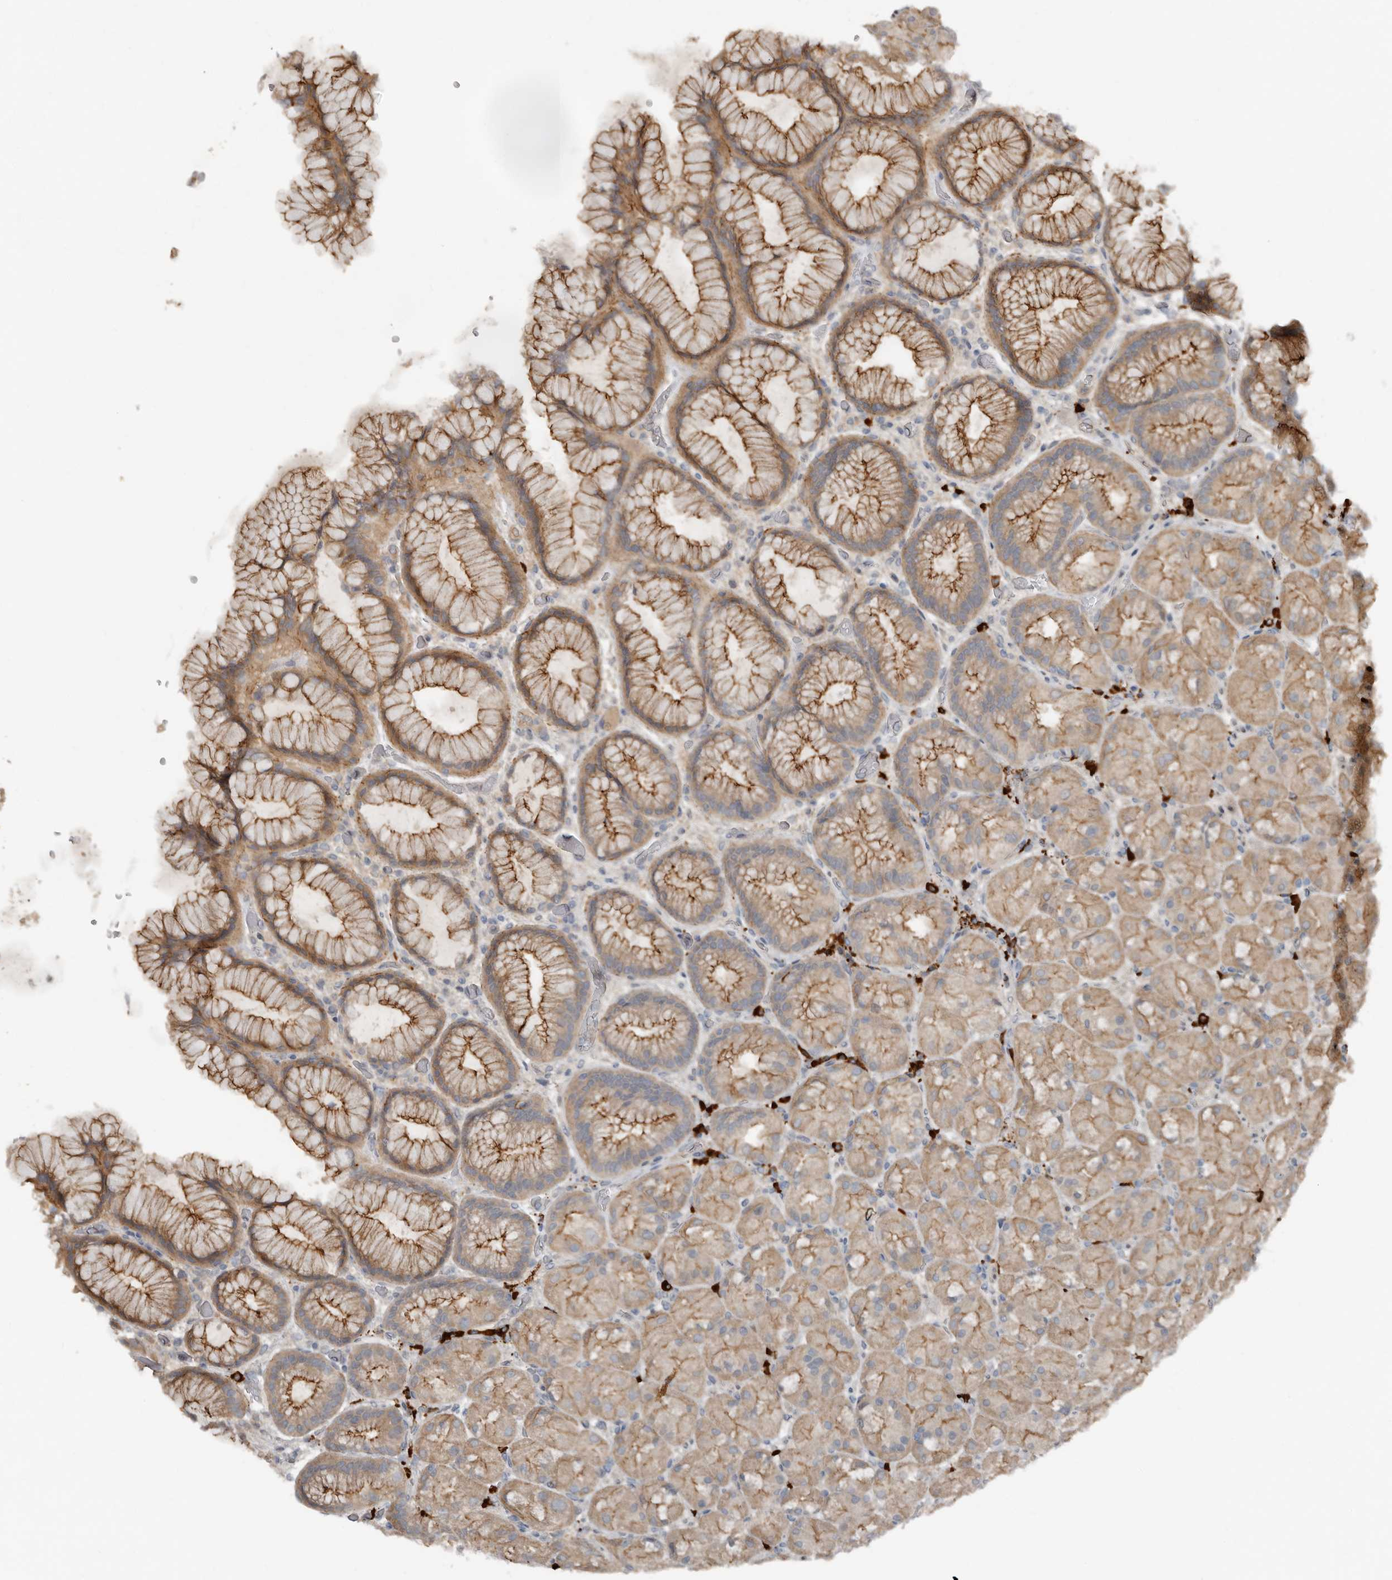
{"staining": {"intensity": "moderate", "quantity": ">75%", "location": "cytoplasmic/membranous"}, "tissue": "stomach", "cell_type": "Glandular cells", "image_type": "normal", "snomed": [{"axis": "morphology", "description": "Normal tissue, NOS"}, {"axis": "topography", "description": "Stomach, upper"}, {"axis": "topography", "description": "Stomach"}], "caption": "About >75% of glandular cells in unremarkable human stomach demonstrate moderate cytoplasmic/membranous protein positivity as visualized by brown immunohistochemical staining.", "gene": "TEAD3", "patient": {"sex": "male", "age": 48}}